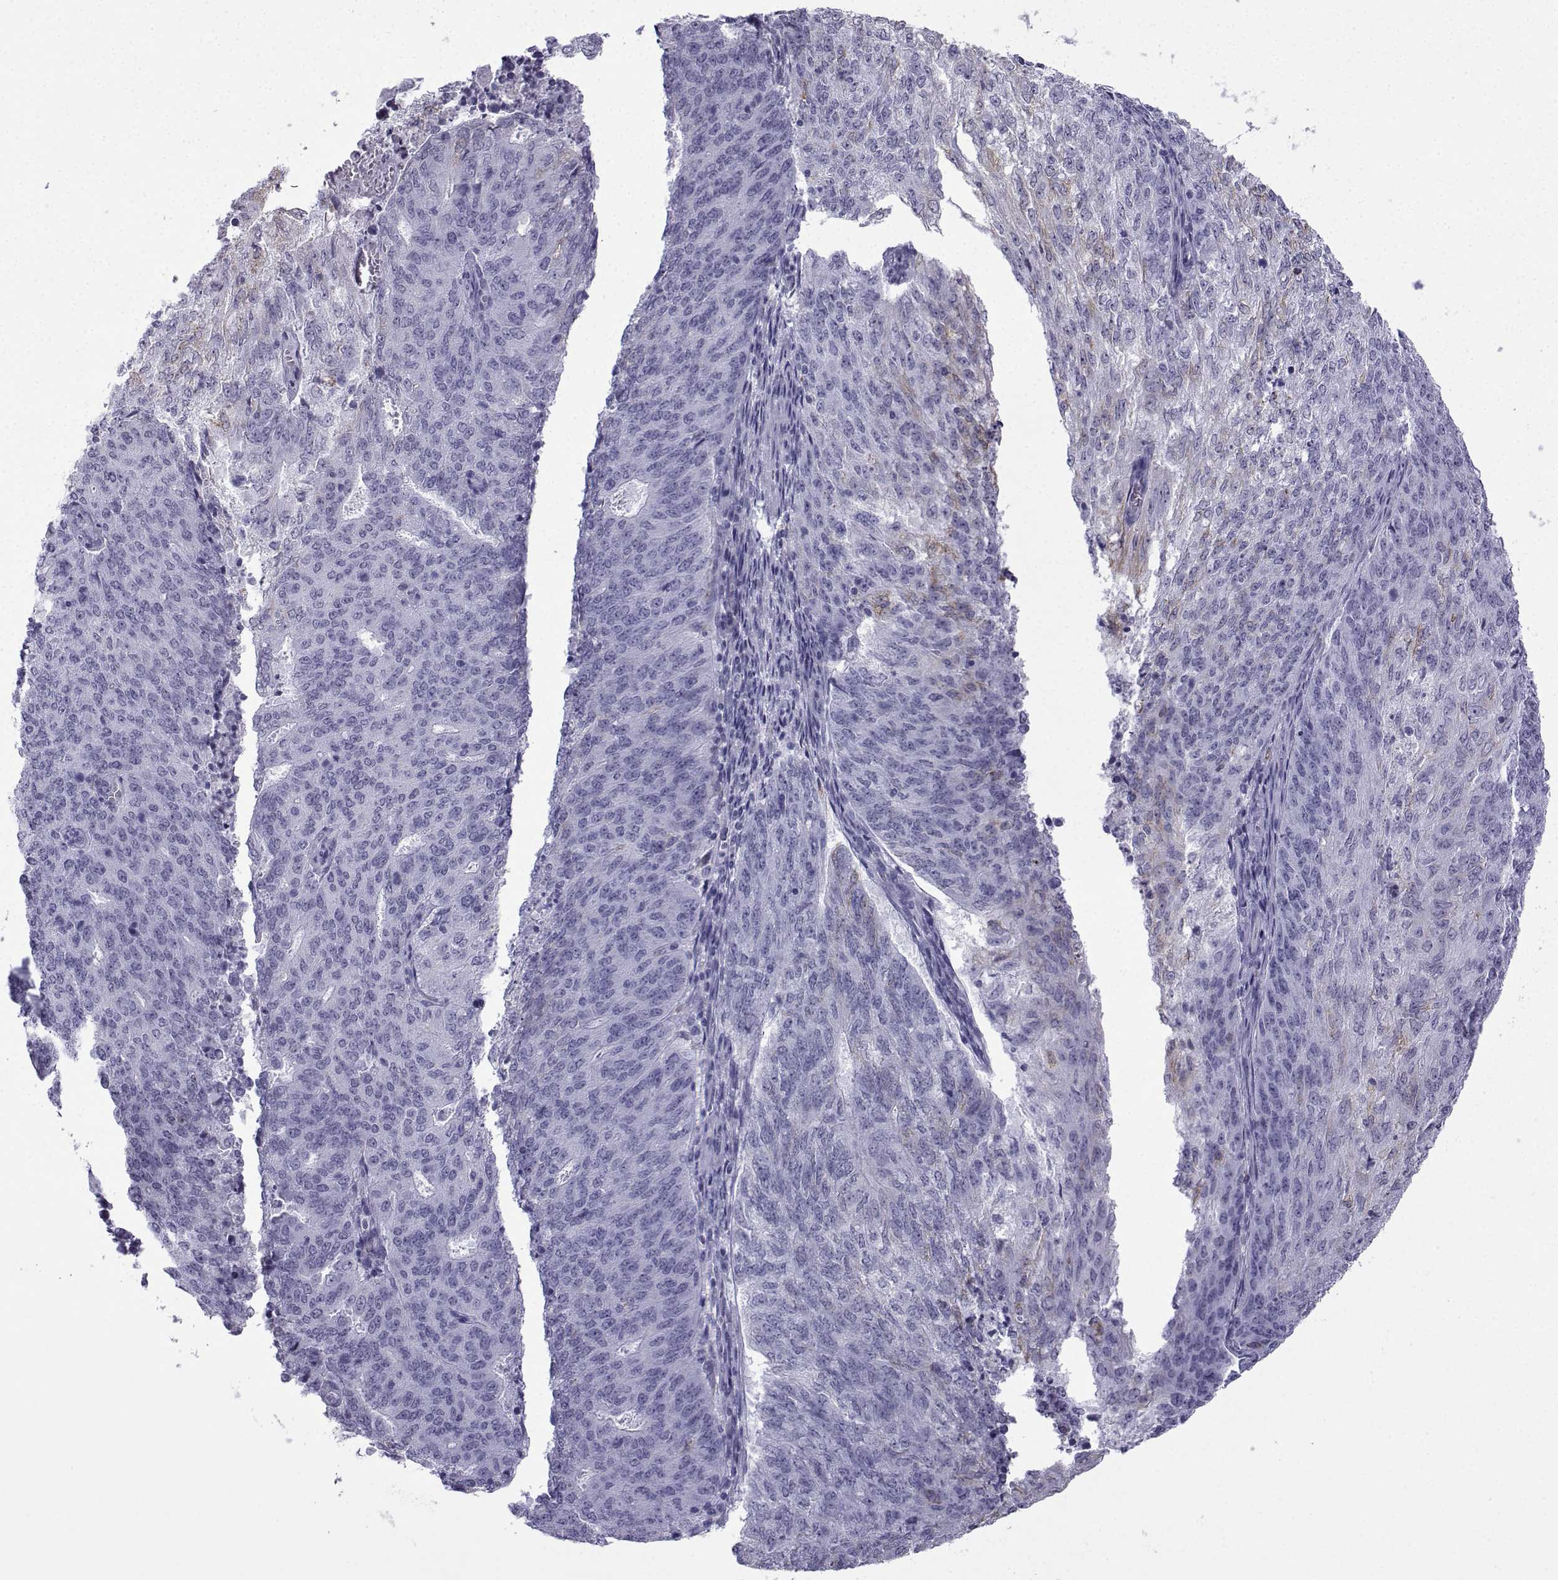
{"staining": {"intensity": "weak", "quantity": "<25%", "location": "cytoplasmic/membranous"}, "tissue": "endometrial cancer", "cell_type": "Tumor cells", "image_type": "cancer", "snomed": [{"axis": "morphology", "description": "Adenocarcinoma, NOS"}, {"axis": "topography", "description": "Endometrium"}], "caption": "Protein analysis of endometrial cancer (adenocarcinoma) shows no significant positivity in tumor cells.", "gene": "MRGBP", "patient": {"sex": "female", "age": 82}}